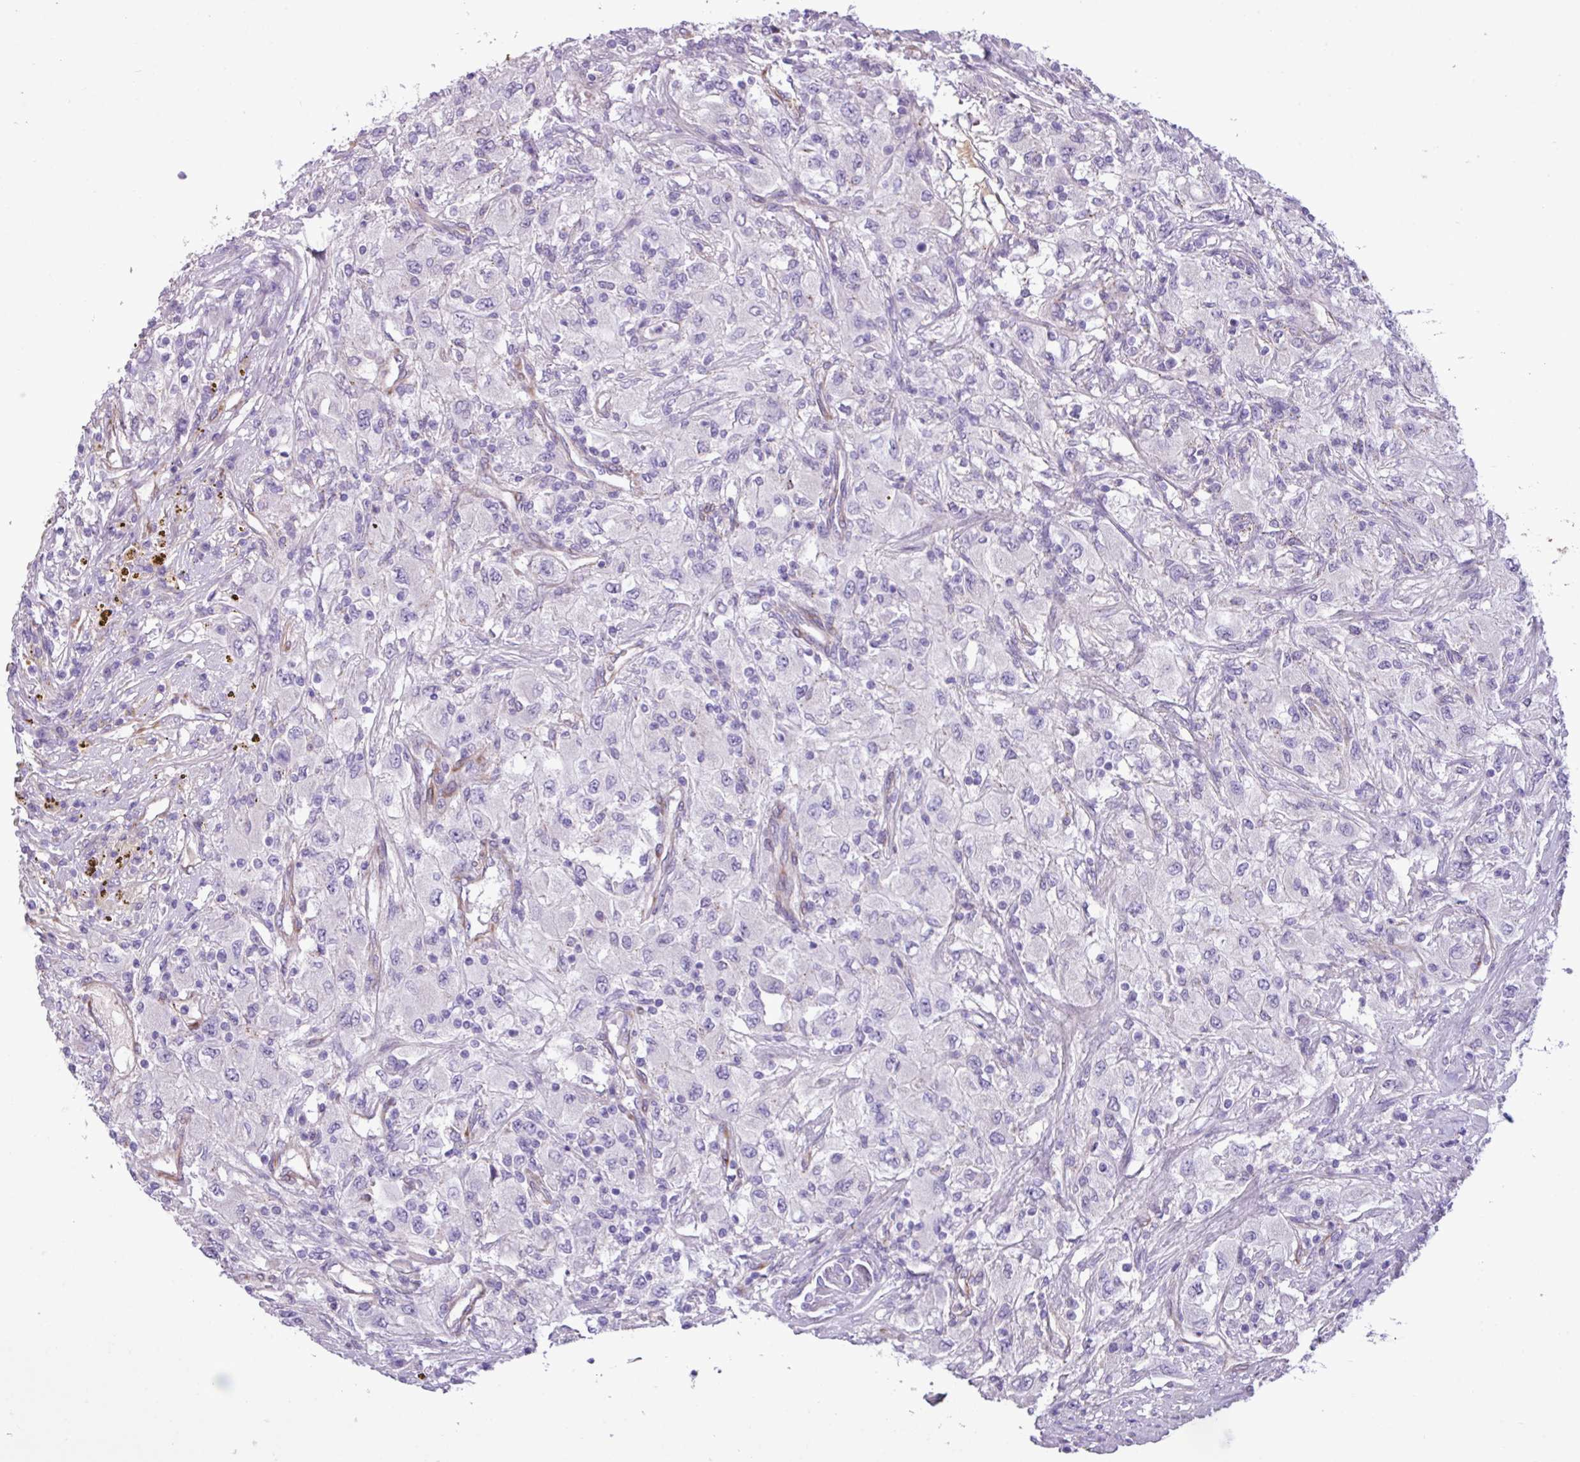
{"staining": {"intensity": "negative", "quantity": "none", "location": "none"}, "tissue": "renal cancer", "cell_type": "Tumor cells", "image_type": "cancer", "snomed": [{"axis": "morphology", "description": "Adenocarcinoma, NOS"}, {"axis": "topography", "description": "Kidney"}], "caption": "This is a histopathology image of immunohistochemistry staining of renal adenocarcinoma, which shows no staining in tumor cells.", "gene": "CD248", "patient": {"sex": "female", "age": 67}}